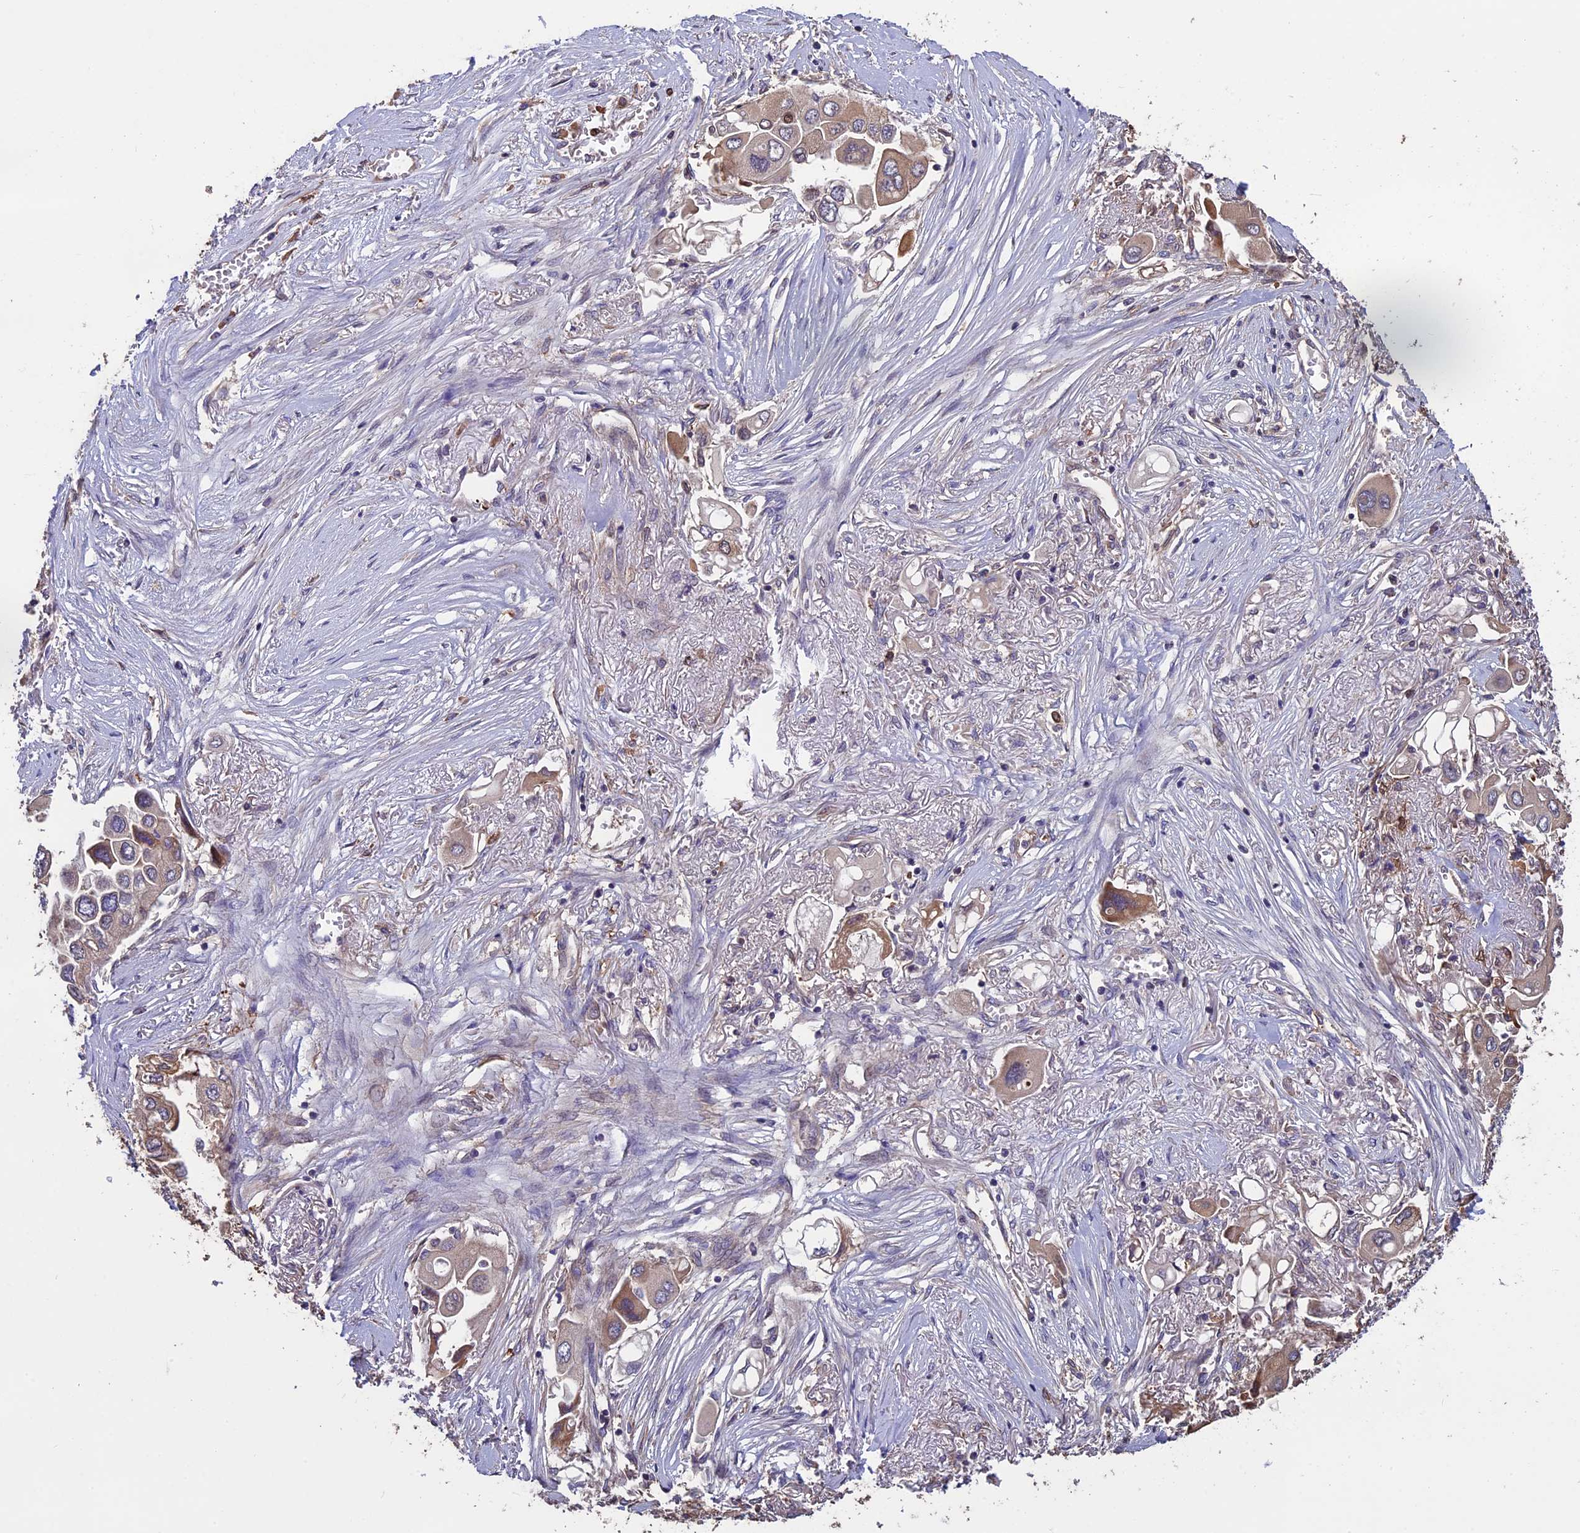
{"staining": {"intensity": "moderate", "quantity": "25%-75%", "location": "cytoplasmic/membranous"}, "tissue": "lung cancer", "cell_type": "Tumor cells", "image_type": "cancer", "snomed": [{"axis": "morphology", "description": "Adenocarcinoma, NOS"}, {"axis": "topography", "description": "Lung"}], "caption": "Human adenocarcinoma (lung) stained with a protein marker demonstrates moderate staining in tumor cells.", "gene": "VWA3A", "patient": {"sex": "female", "age": 76}}